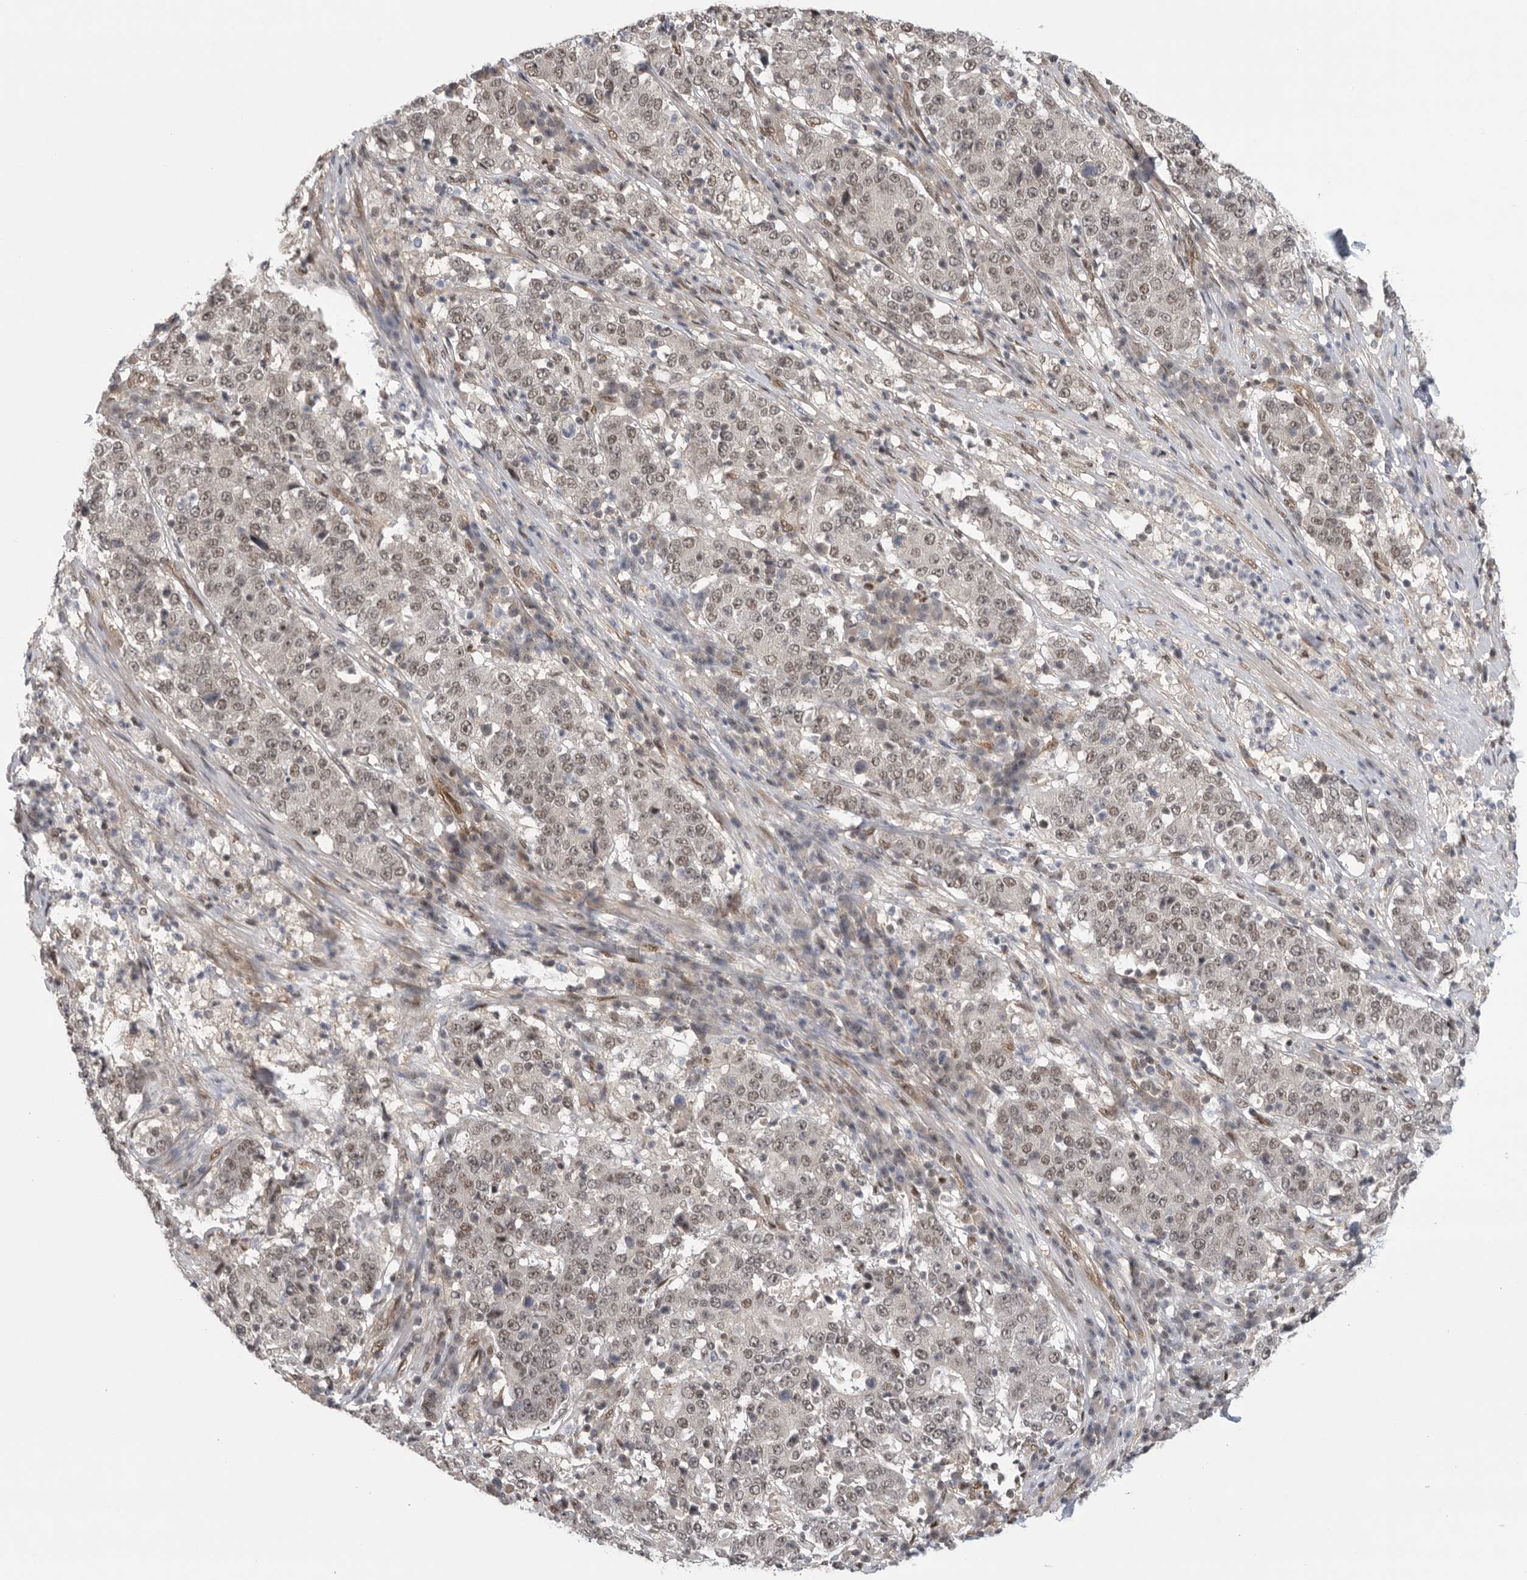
{"staining": {"intensity": "moderate", "quantity": ">75%", "location": "nuclear"}, "tissue": "stomach cancer", "cell_type": "Tumor cells", "image_type": "cancer", "snomed": [{"axis": "morphology", "description": "Adenocarcinoma, NOS"}, {"axis": "topography", "description": "Stomach"}], "caption": "Protein staining of stomach cancer tissue exhibits moderate nuclear positivity in approximately >75% of tumor cells.", "gene": "VPS50", "patient": {"sex": "male", "age": 59}}